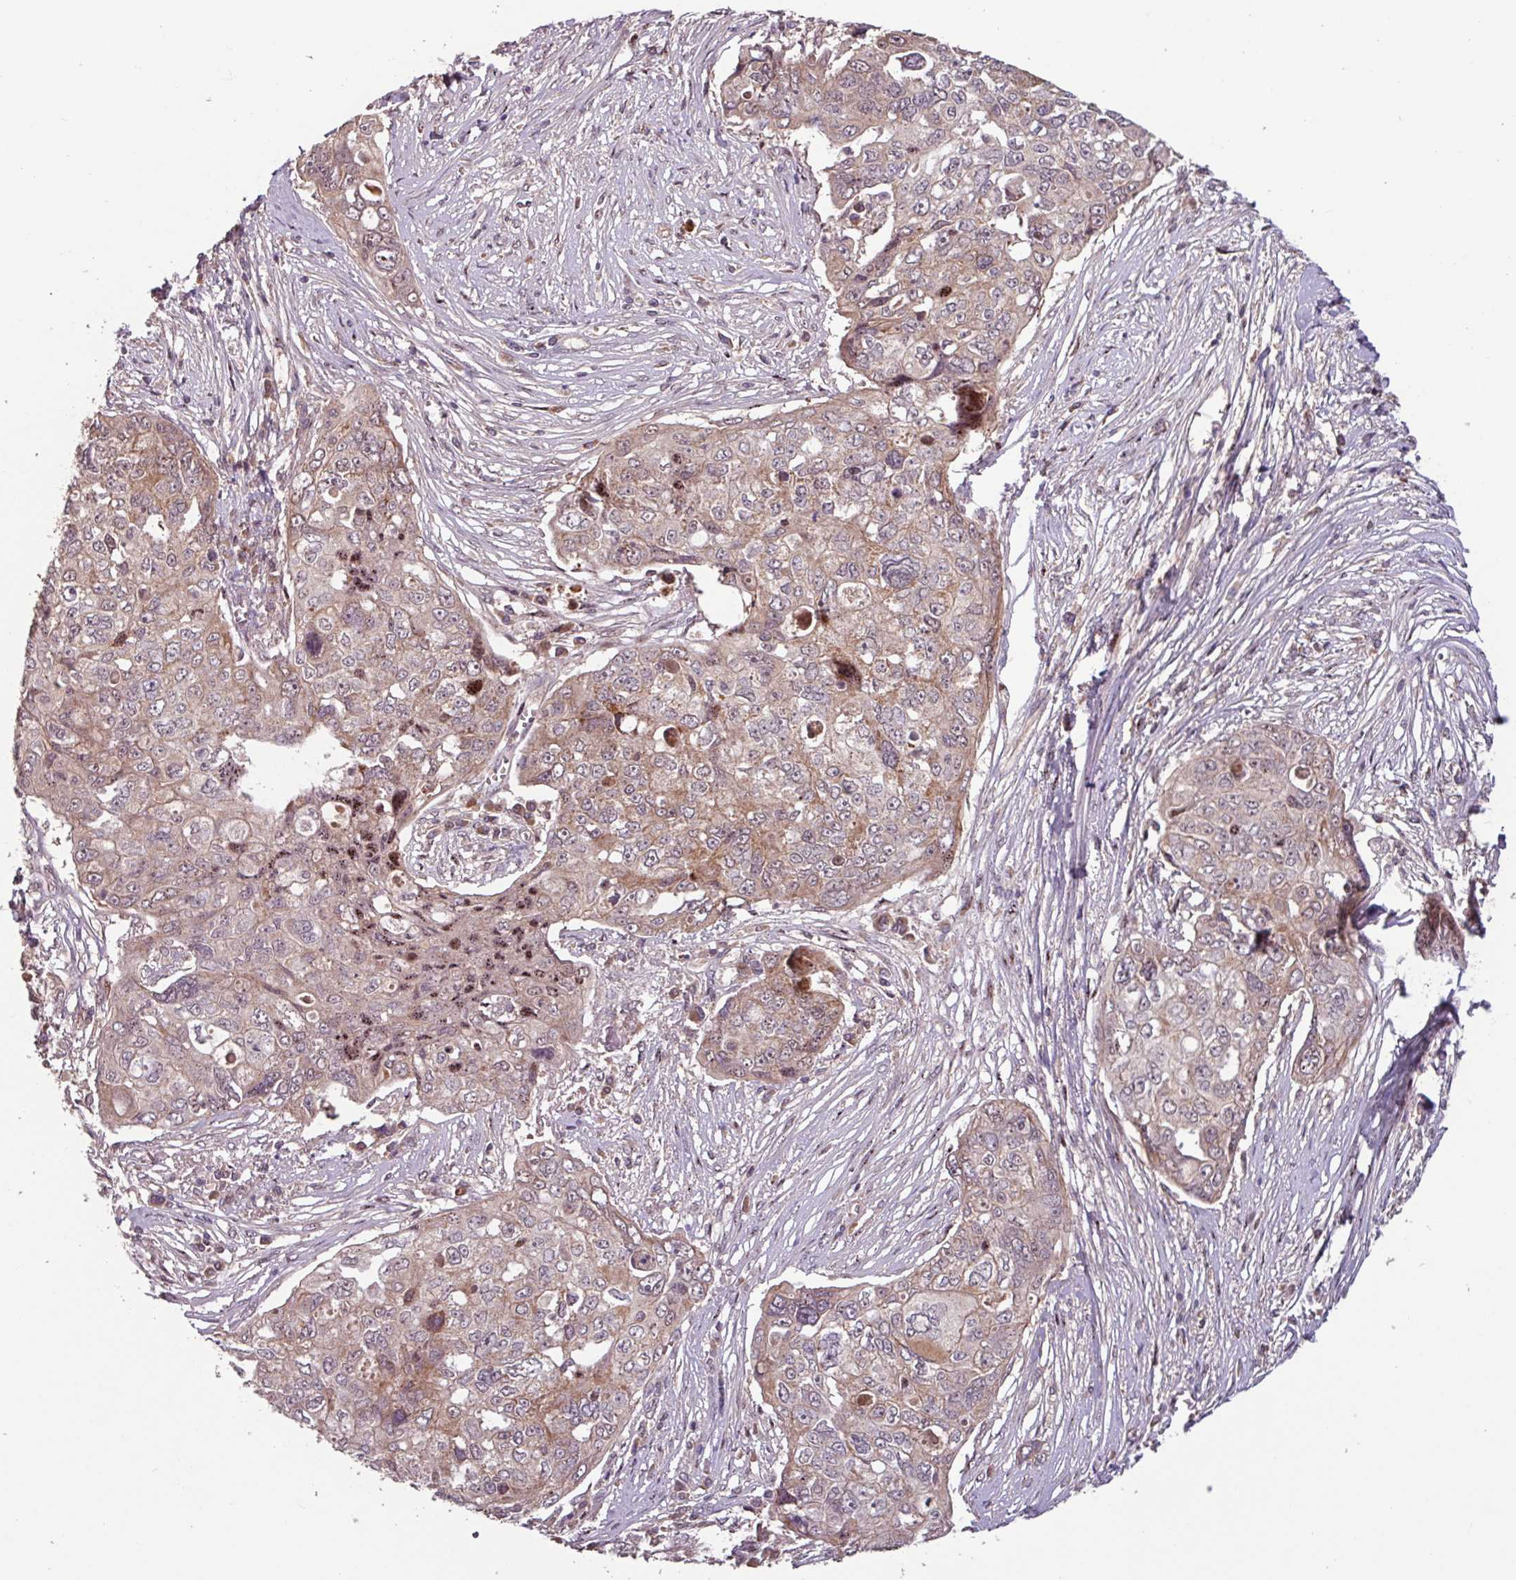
{"staining": {"intensity": "weak", "quantity": ">75%", "location": "cytoplasmic/membranous"}, "tissue": "ovarian cancer", "cell_type": "Tumor cells", "image_type": "cancer", "snomed": [{"axis": "morphology", "description": "Carcinoma, endometroid"}, {"axis": "topography", "description": "Ovary"}], "caption": "Immunohistochemistry (IHC) (DAB) staining of ovarian cancer (endometroid carcinoma) displays weak cytoplasmic/membranous protein staining in approximately >75% of tumor cells. Ihc stains the protein of interest in brown and the nuclei are stained blue.", "gene": "TMEM88", "patient": {"sex": "female", "age": 70}}